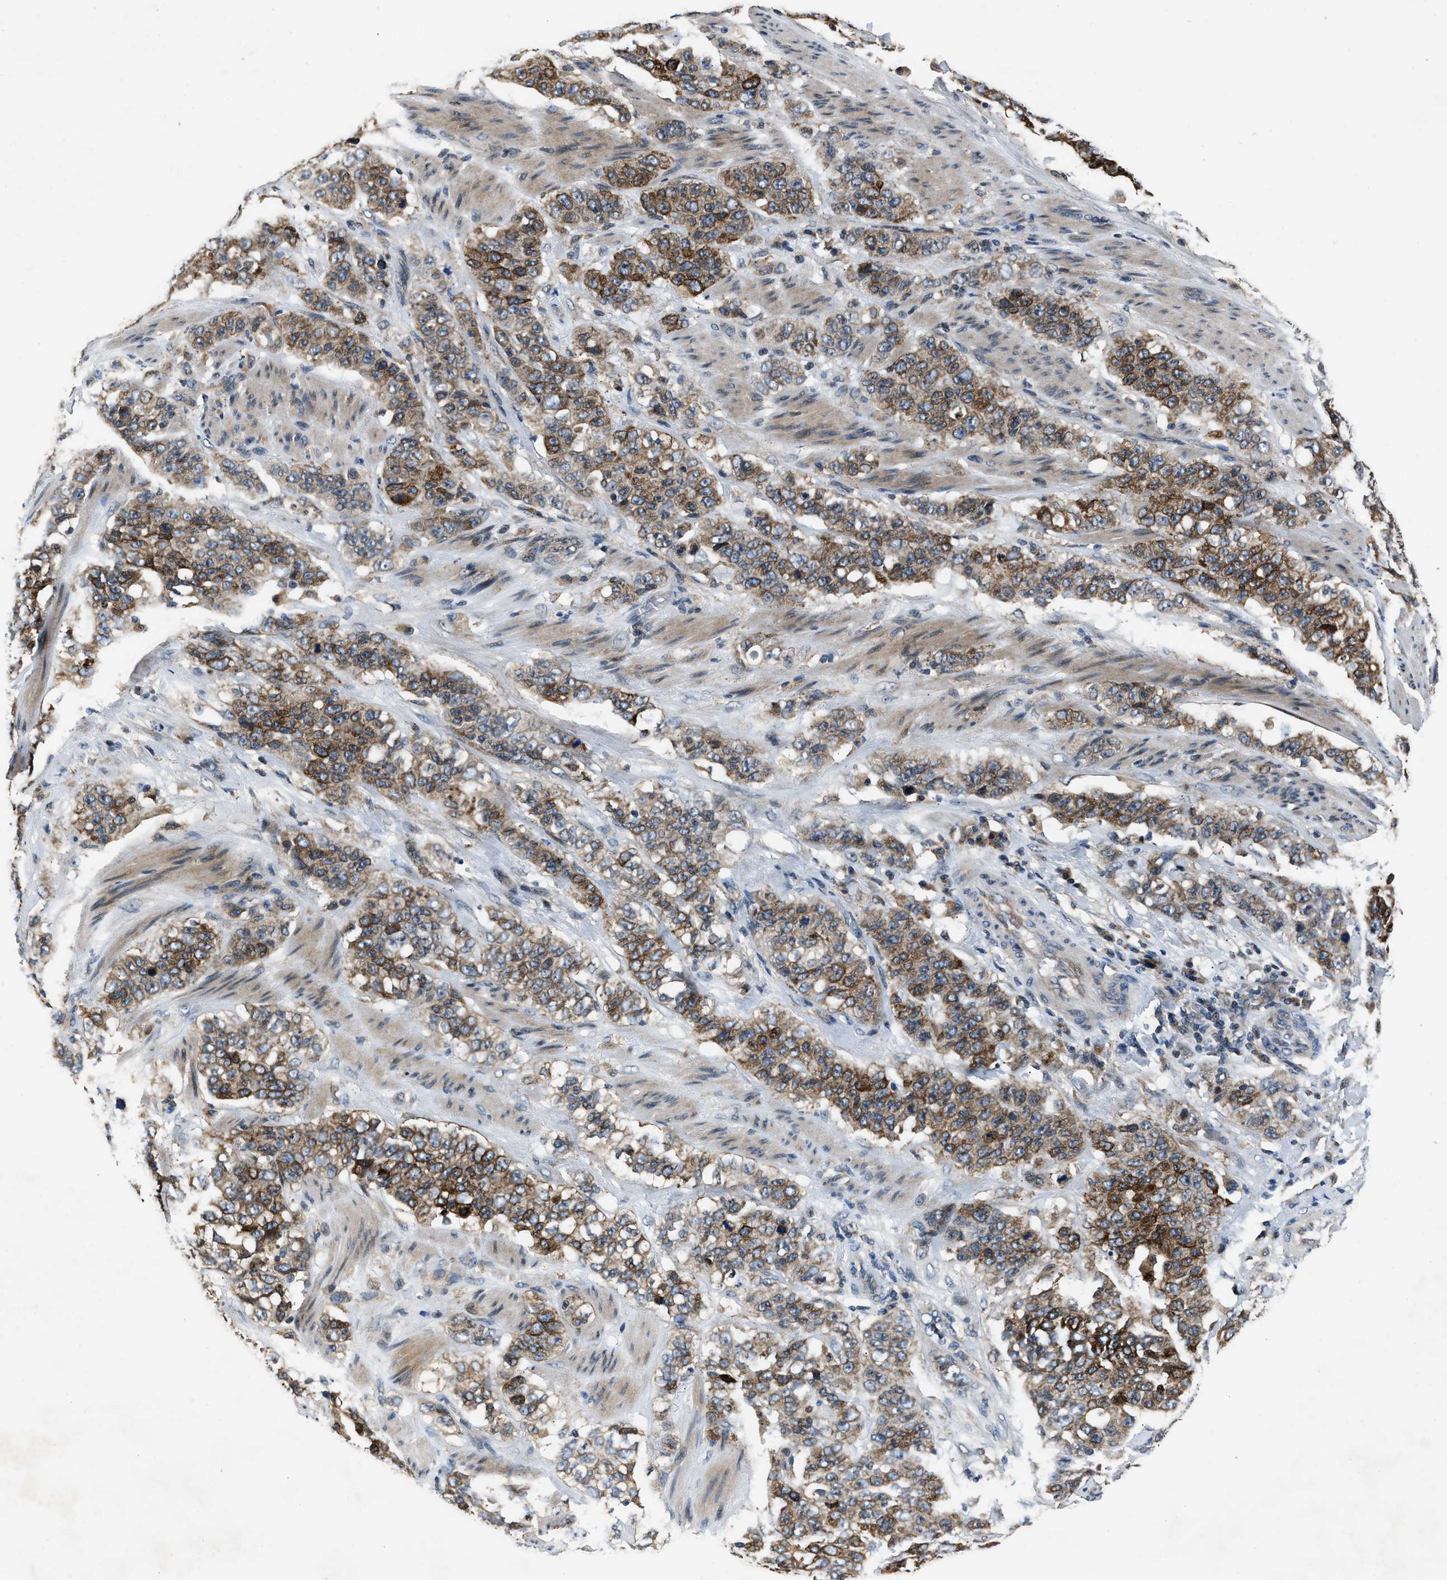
{"staining": {"intensity": "moderate", "quantity": ">75%", "location": "cytoplasmic/membranous"}, "tissue": "stomach cancer", "cell_type": "Tumor cells", "image_type": "cancer", "snomed": [{"axis": "morphology", "description": "Adenocarcinoma, NOS"}, {"axis": "topography", "description": "Stomach"}], "caption": "Immunohistochemical staining of human adenocarcinoma (stomach) shows moderate cytoplasmic/membranous protein positivity in approximately >75% of tumor cells. The protein of interest is shown in brown color, while the nuclei are stained blue.", "gene": "TNRC18", "patient": {"sex": "male", "age": 48}}